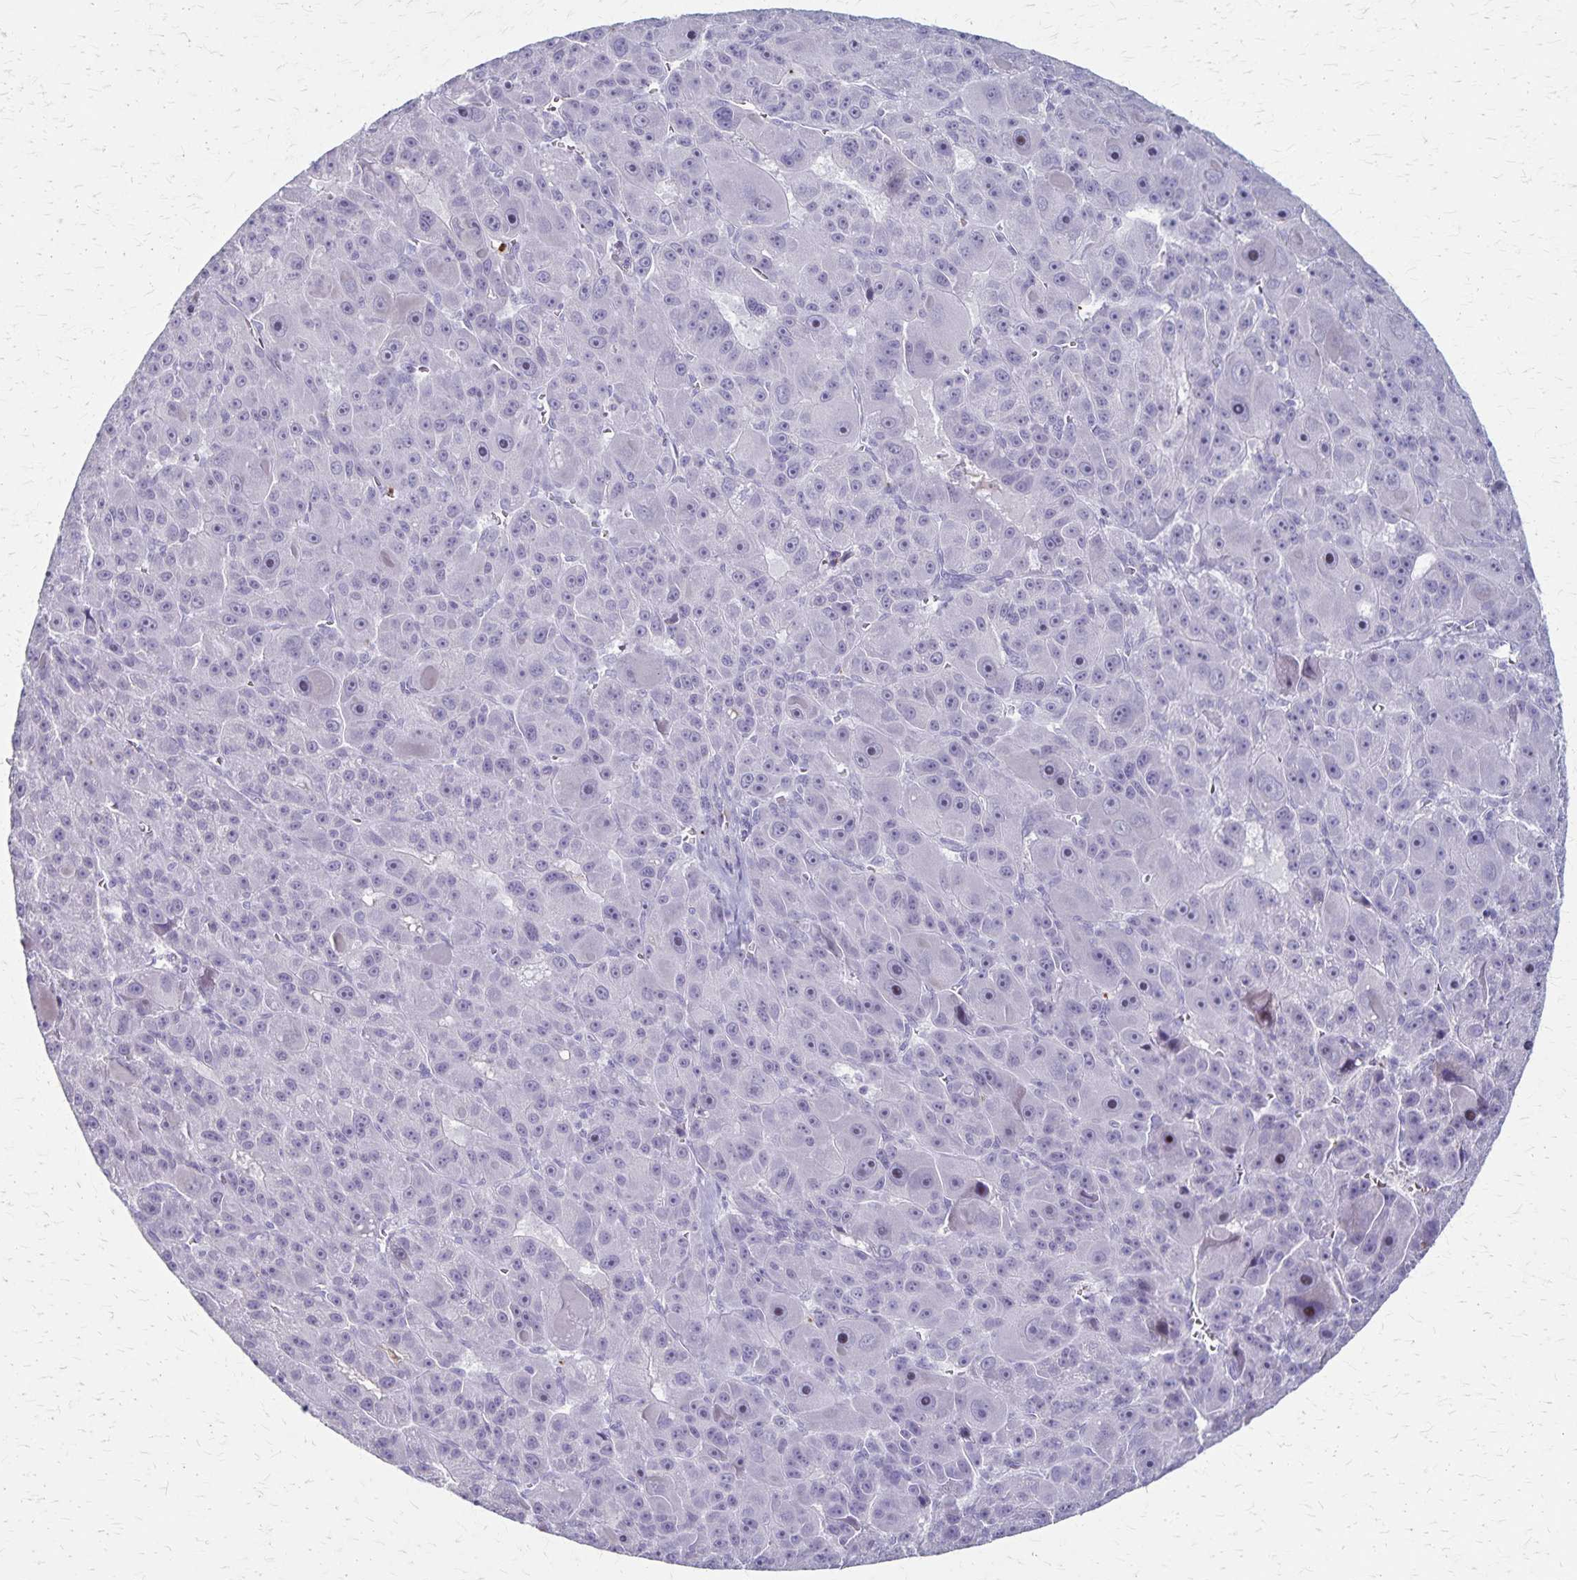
{"staining": {"intensity": "negative", "quantity": "none", "location": "none"}, "tissue": "liver cancer", "cell_type": "Tumor cells", "image_type": "cancer", "snomed": [{"axis": "morphology", "description": "Carcinoma, Hepatocellular, NOS"}, {"axis": "topography", "description": "Liver"}], "caption": "Immunohistochemistry (IHC) of human liver hepatocellular carcinoma exhibits no staining in tumor cells.", "gene": "RASL10B", "patient": {"sex": "male", "age": 76}}